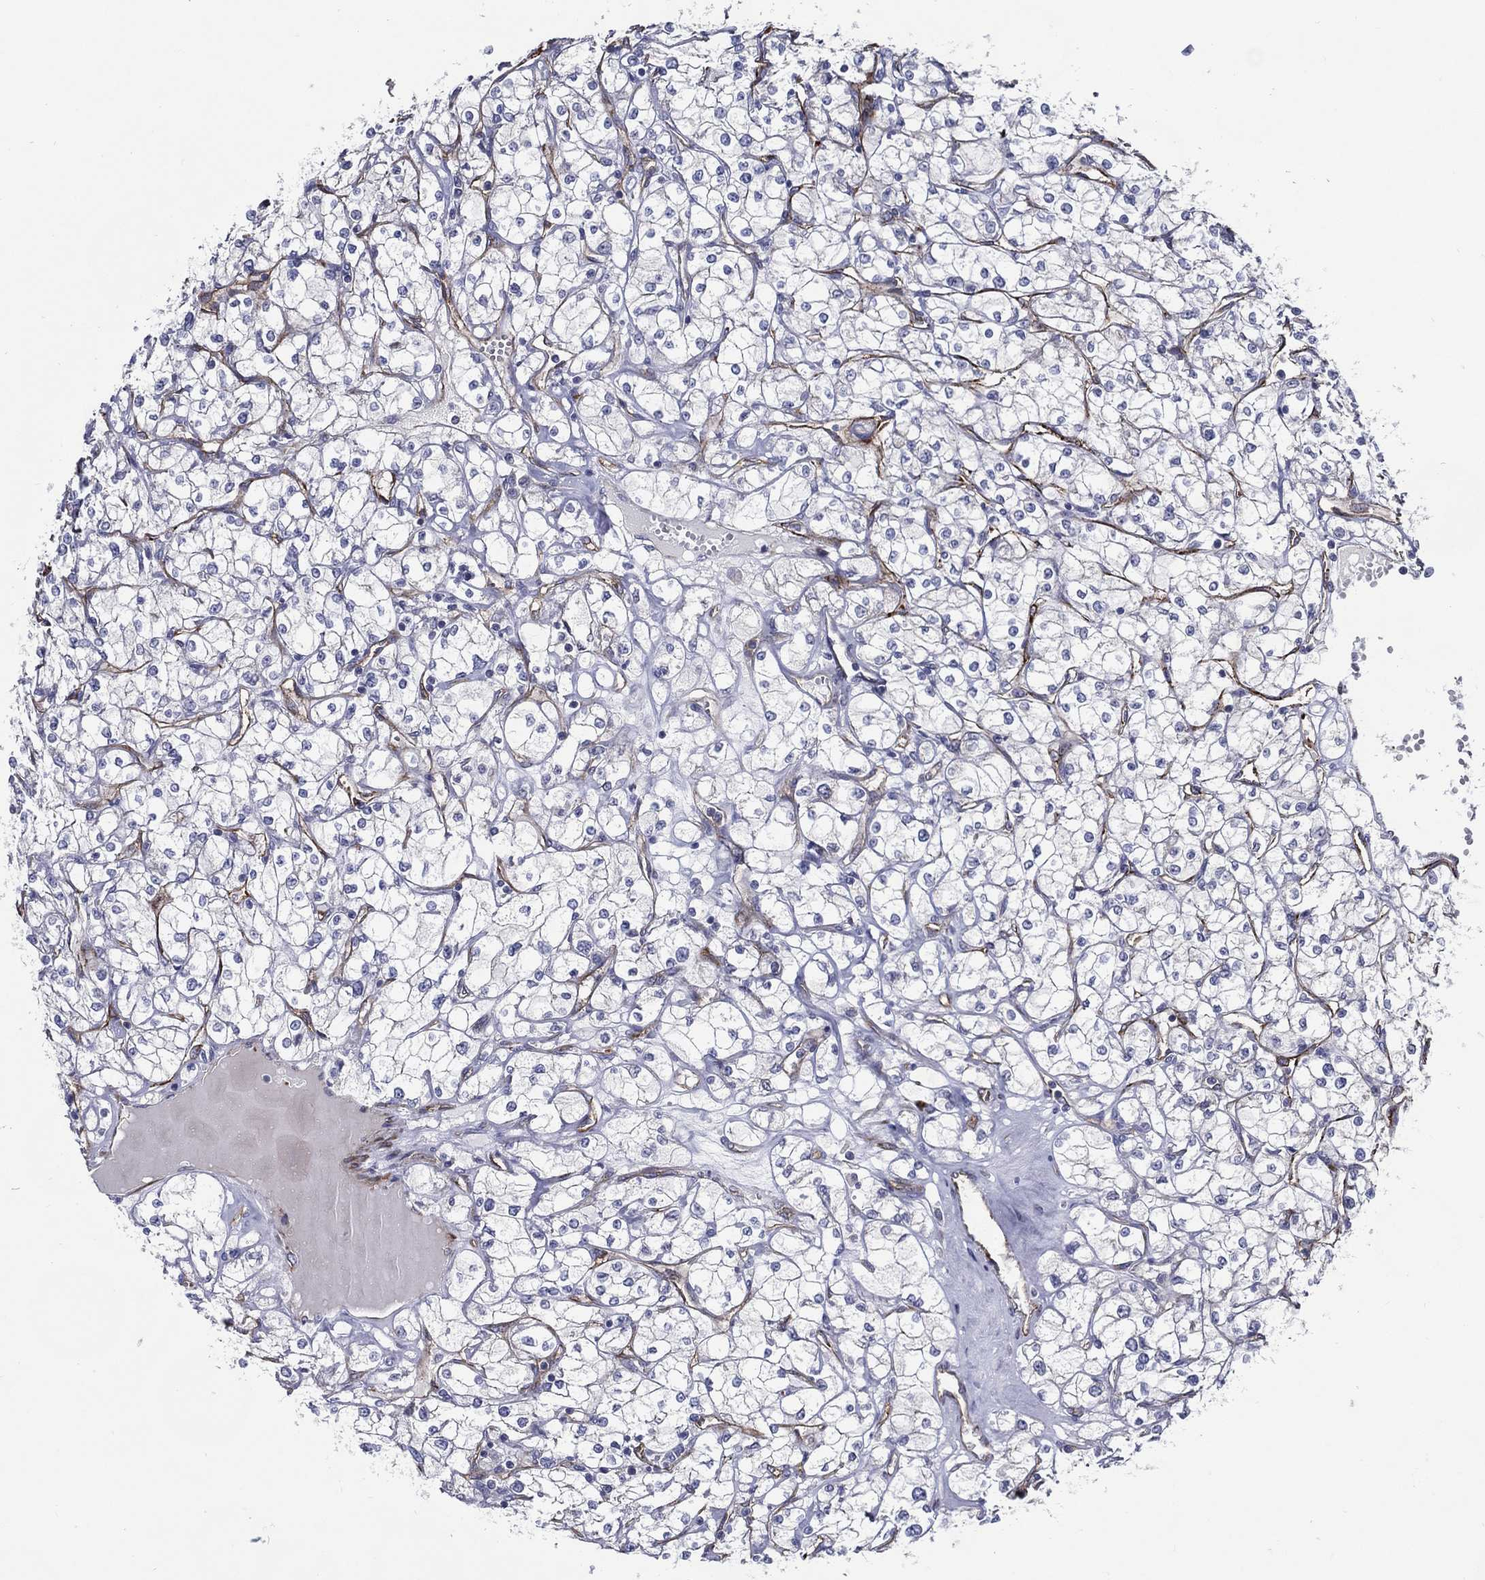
{"staining": {"intensity": "negative", "quantity": "none", "location": "none"}, "tissue": "renal cancer", "cell_type": "Tumor cells", "image_type": "cancer", "snomed": [{"axis": "morphology", "description": "Adenocarcinoma, NOS"}, {"axis": "topography", "description": "Kidney"}], "caption": "The immunohistochemistry (IHC) photomicrograph has no significant expression in tumor cells of adenocarcinoma (renal) tissue.", "gene": "ARHGAP11A", "patient": {"sex": "male", "age": 67}}